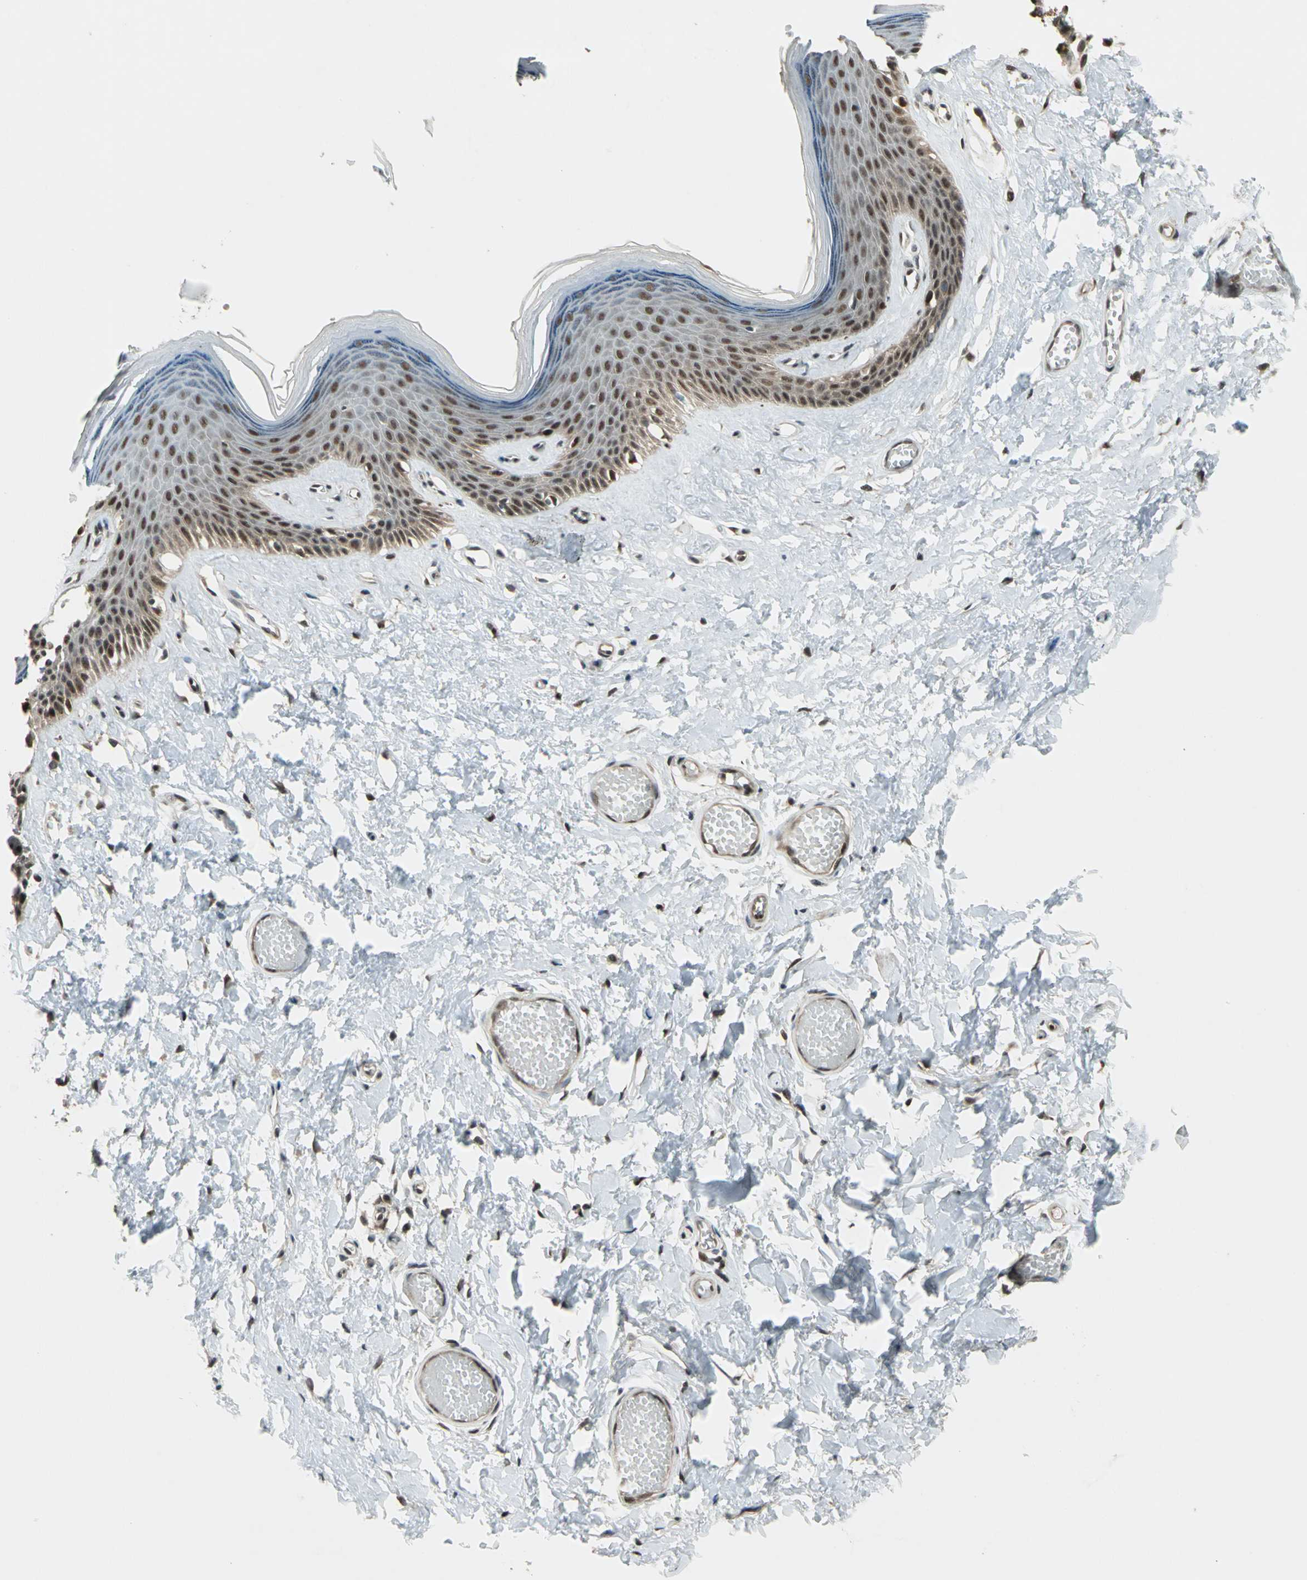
{"staining": {"intensity": "strong", "quantity": ">75%", "location": "cytoplasmic/membranous,nuclear"}, "tissue": "skin", "cell_type": "Epidermal cells", "image_type": "normal", "snomed": [{"axis": "morphology", "description": "Normal tissue, NOS"}, {"axis": "morphology", "description": "Inflammation, NOS"}, {"axis": "topography", "description": "Vulva"}], "caption": "Immunohistochemistry (IHC) histopathology image of normal human skin stained for a protein (brown), which shows high levels of strong cytoplasmic/membranous,nuclear expression in about >75% of epidermal cells.", "gene": "COPS5", "patient": {"sex": "female", "age": 84}}